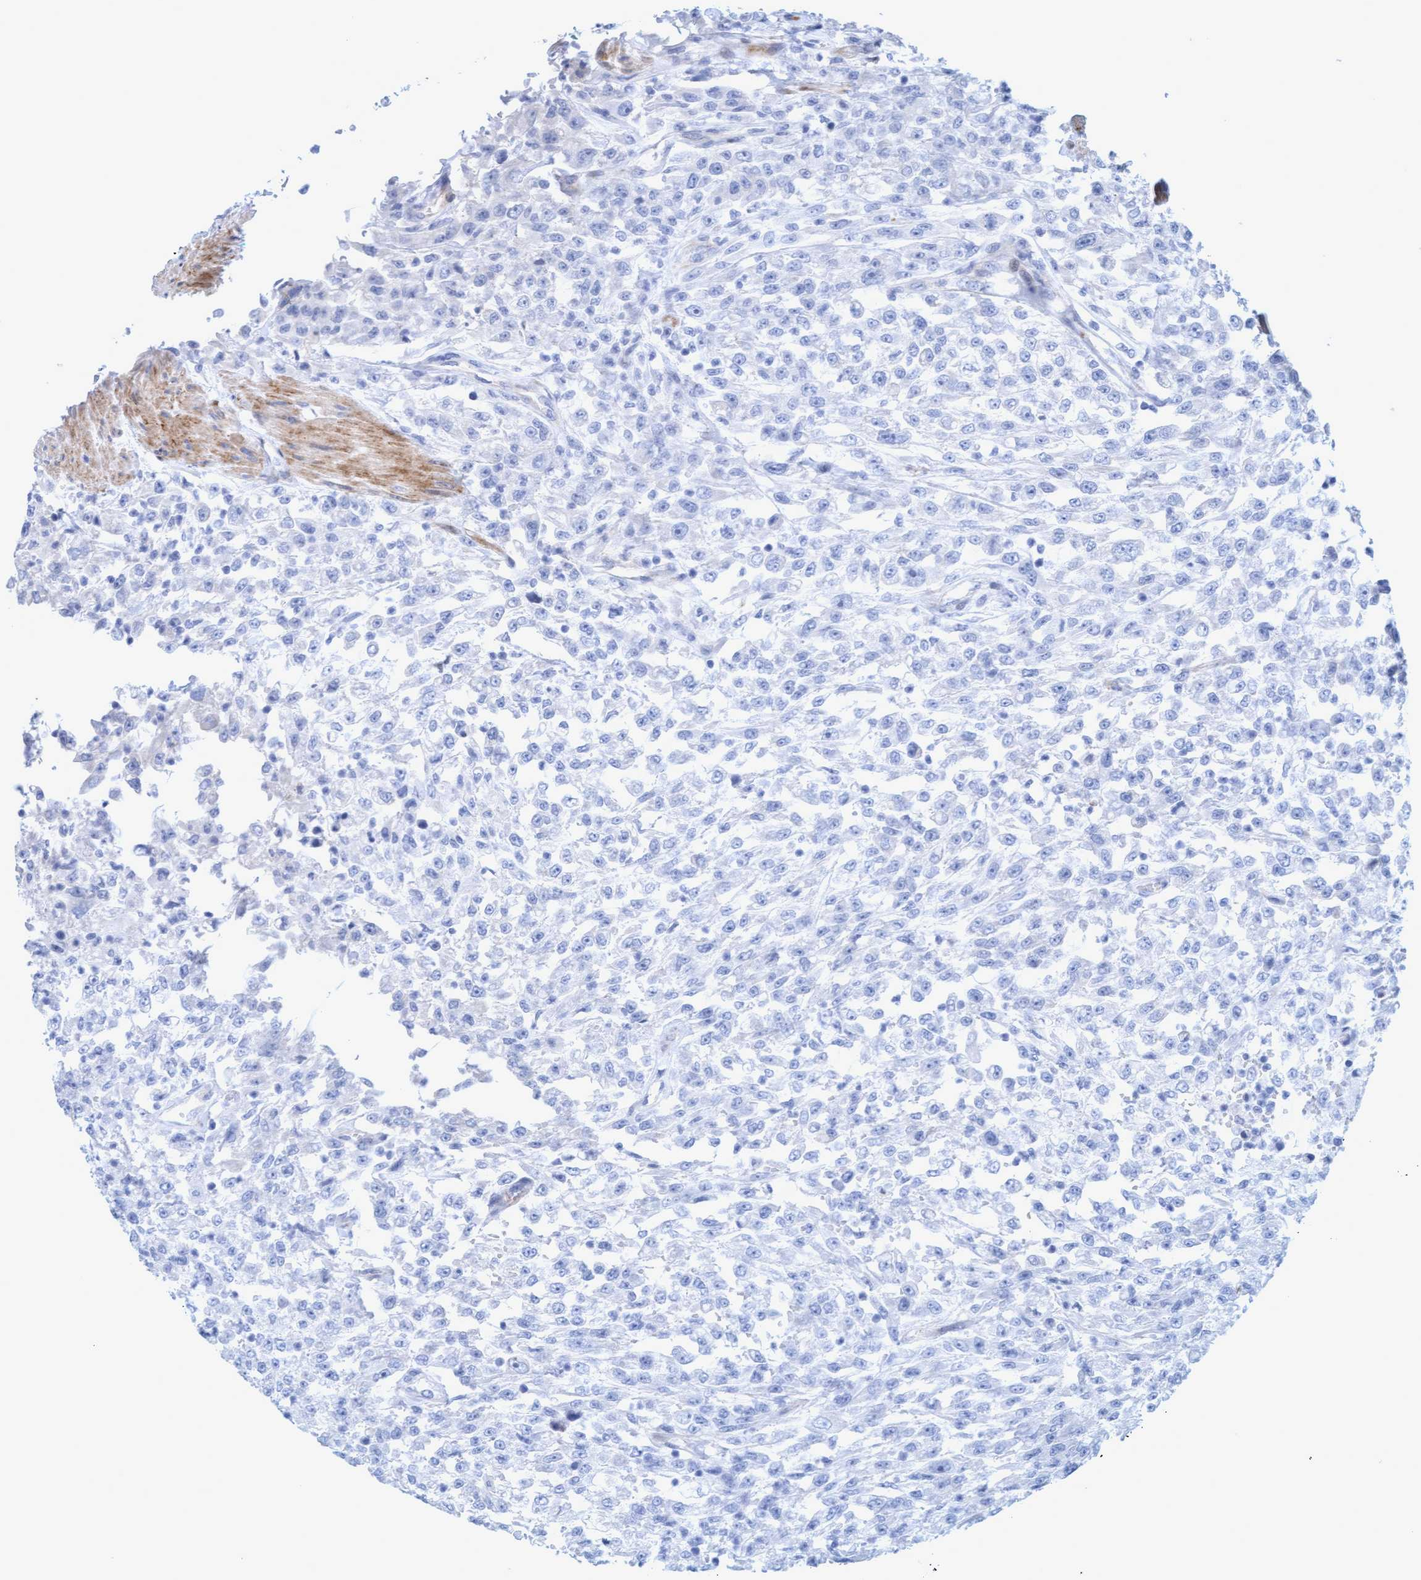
{"staining": {"intensity": "negative", "quantity": "none", "location": "none"}, "tissue": "urothelial cancer", "cell_type": "Tumor cells", "image_type": "cancer", "snomed": [{"axis": "morphology", "description": "Urothelial carcinoma, High grade"}, {"axis": "topography", "description": "Urinary bladder"}], "caption": "IHC of high-grade urothelial carcinoma reveals no expression in tumor cells.", "gene": "MTFR1", "patient": {"sex": "male", "age": 46}}